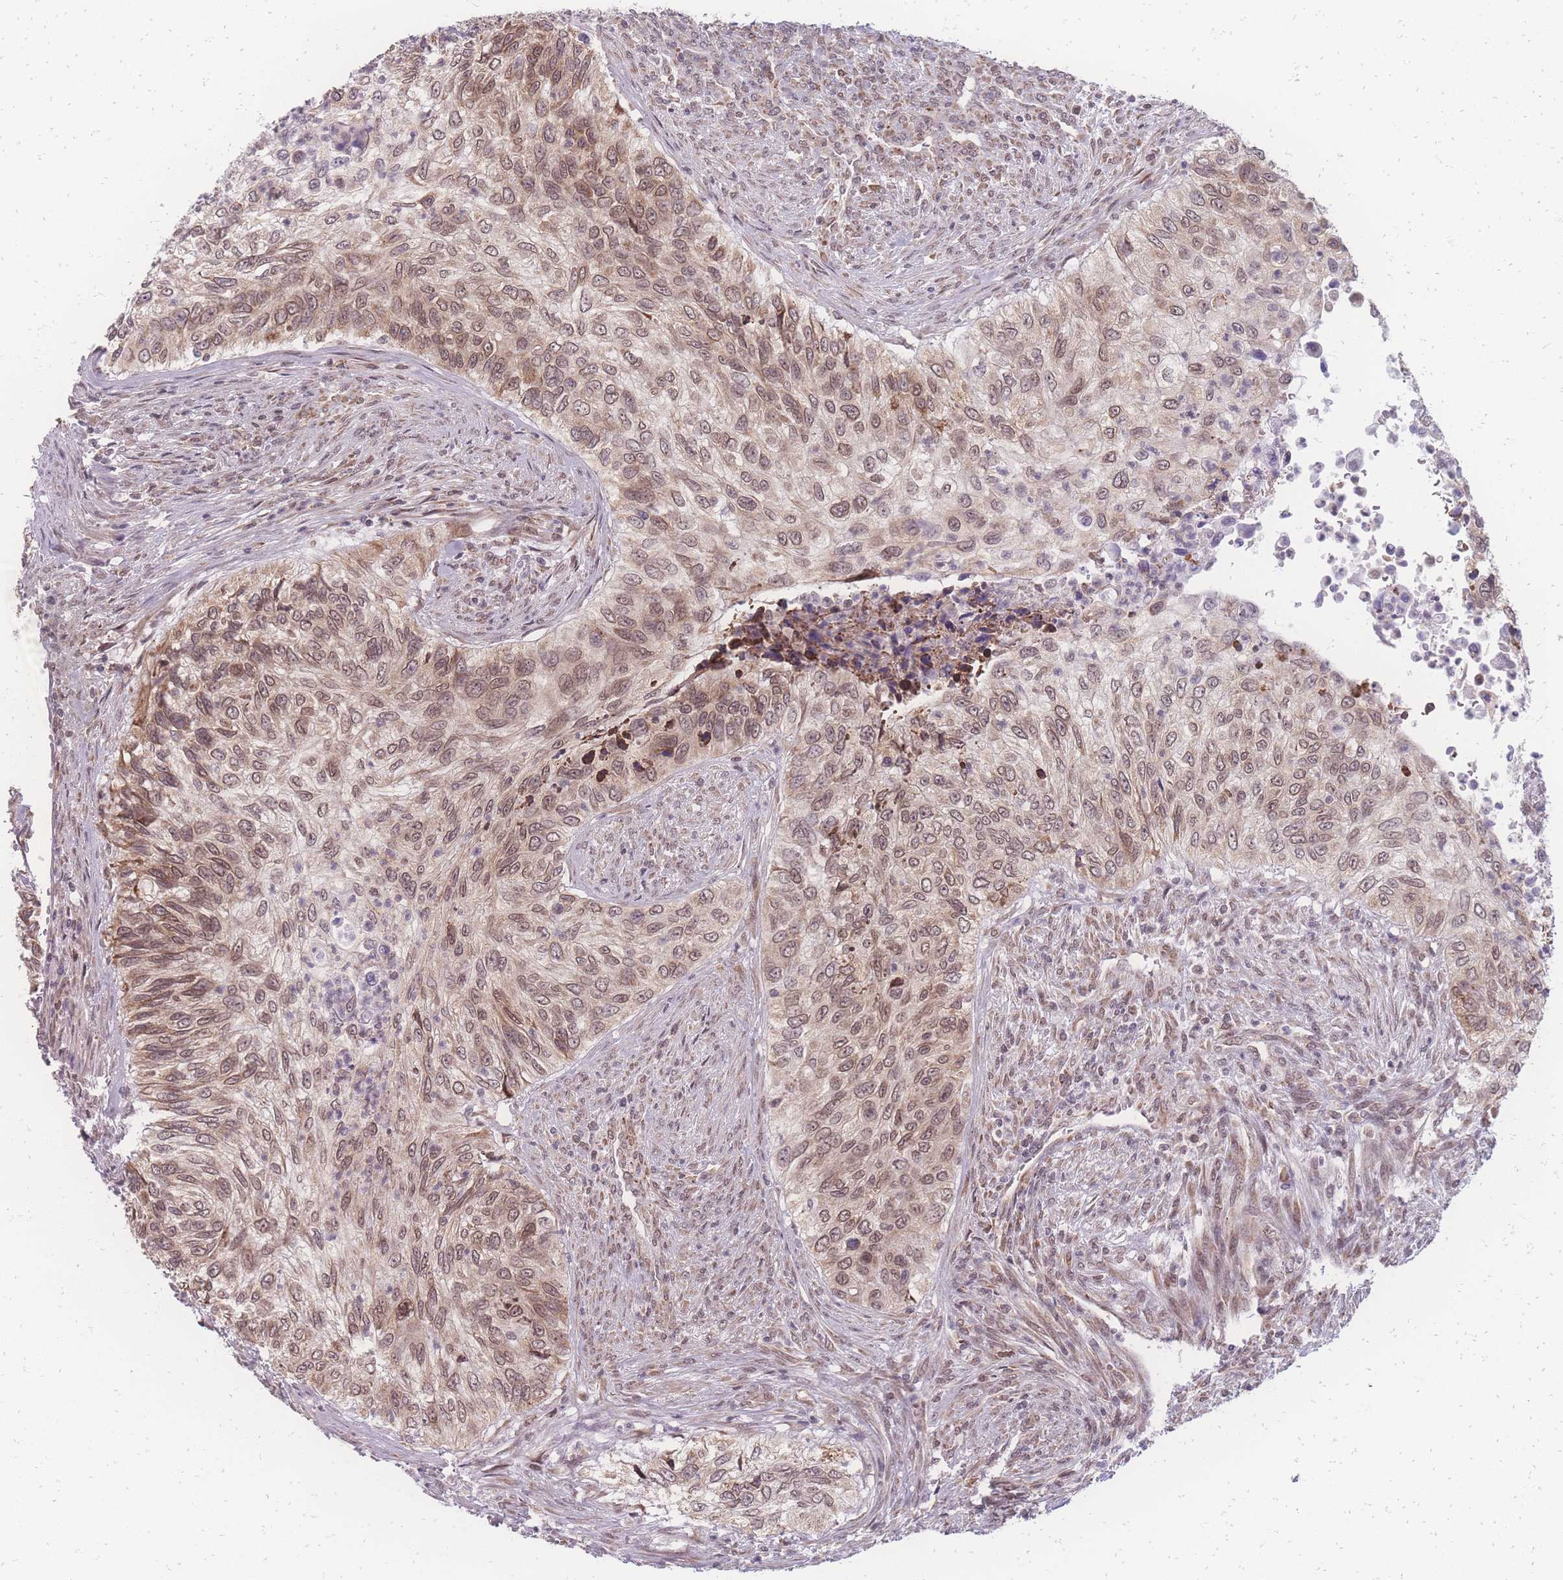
{"staining": {"intensity": "weak", "quantity": "25%-75%", "location": "nuclear"}, "tissue": "urothelial cancer", "cell_type": "Tumor cells", "image_type": "cancer", "snomed": [{"axis": "morphology", "description": "Urothelial carcinoma, High grade"}, {"axis": "topography", "description": "Urinary bladder"}], "caption": "Urothelial cancer stained with DAB immunohistochemistry (IHC) demonstrates low levels of weak nuclear expression in approximately 25%-75% of tumor cells. (DAB = brown stain, brightfield microscopy at high magnification).", "gene": "ZC3H13", "patient": {"sex": "female", "age": 60}}